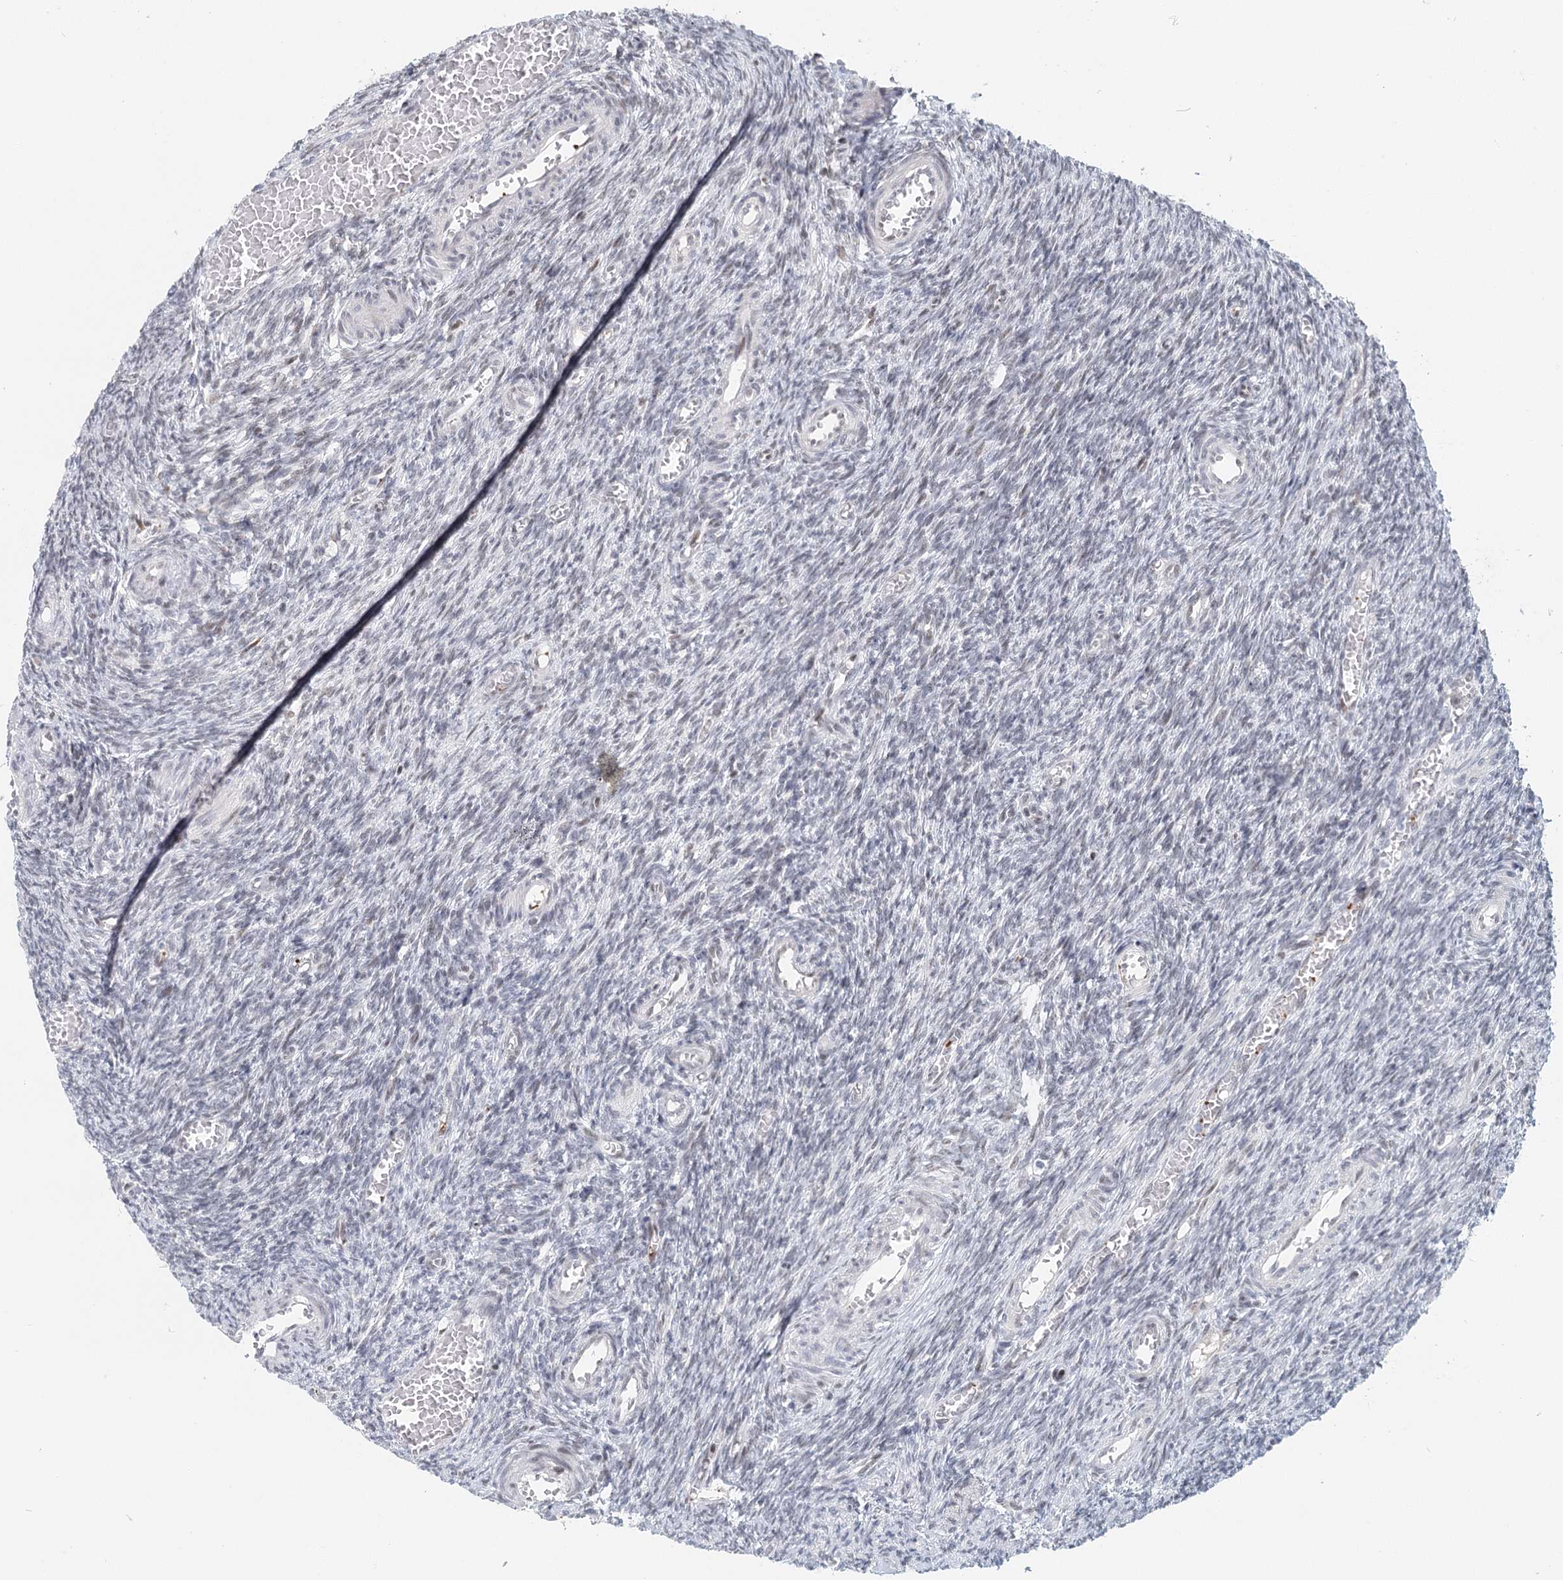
{"staining": {"intensity": "negative", "quantity": "none", "location": "none"}, "tissue": "ovary", "cell_type": "Ovarian stroma cells", "image_type": "normal", "snomed": [{"axis": "morphology", "description": "Normal tissue, NOS"}, {"axis": "topography", "description": "Ovary"}], "caption": "IHC micrograph of unremarkable ovary: ovary stained with DAB (3,3'-diaminobenzidine) displays no significant protein staining in ovarian stroma cells. (DAB immunohistochemistry (IHC), high magnification).", "gene": "BNIP5", "patient": {"sex": "female", "age": 27}}